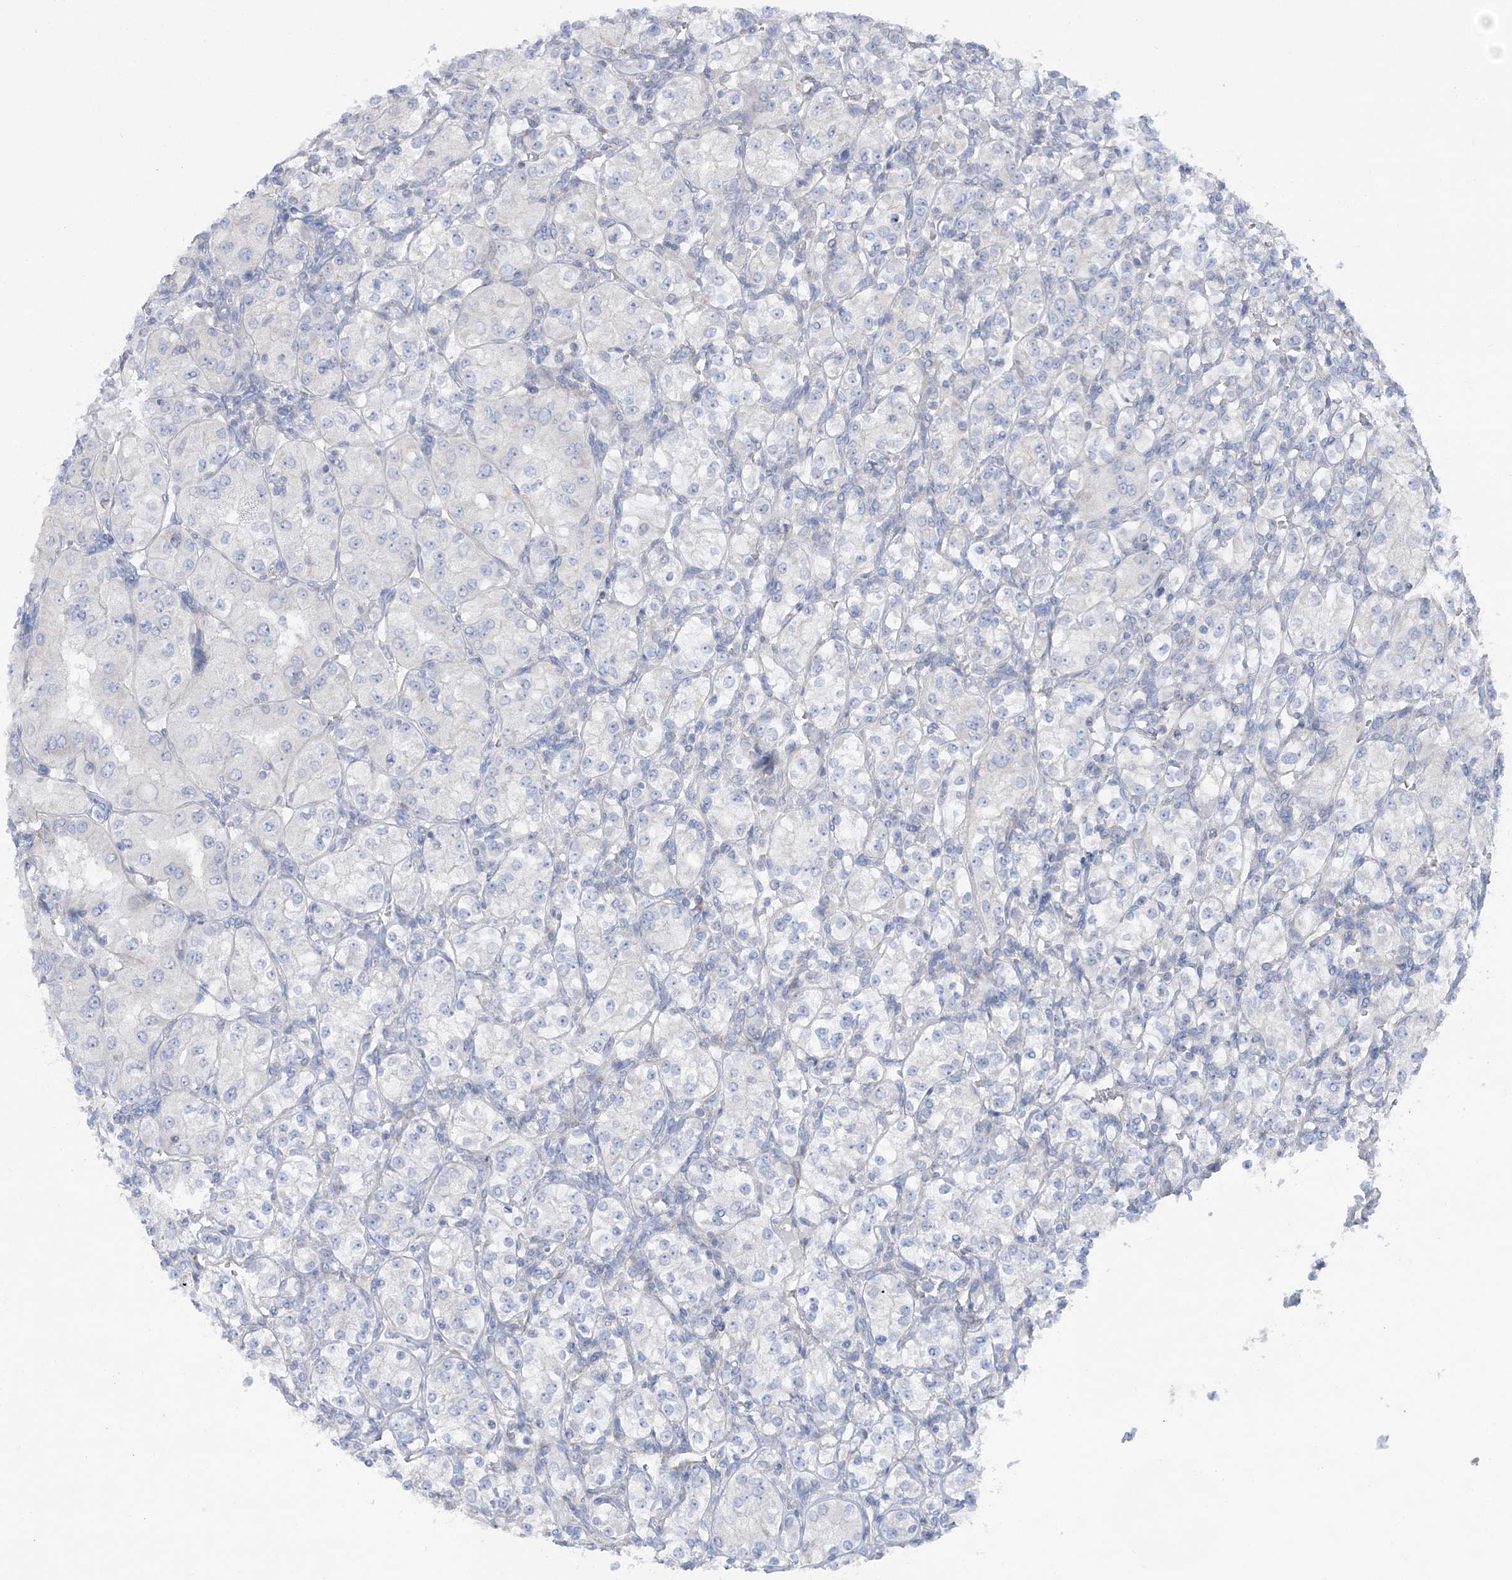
{"staining": {"intensity": "negative", "quantity": "none", "location": "none"}, "tissue": "renal cancer", "cell_type": "Tumor cells", "image_type": "cancer", "snomed": [{"axis": "morphology", "description": "Adenocarcinoma, NOS"}, {"axis": "topography", "description": "Kidney"}], "caption": "DAB immunohistochemical staining of human renal cancer displays no significant expression in tumor cells.", "gene": "MMADHC", "patient": {"sex": "male", "age": 77}}